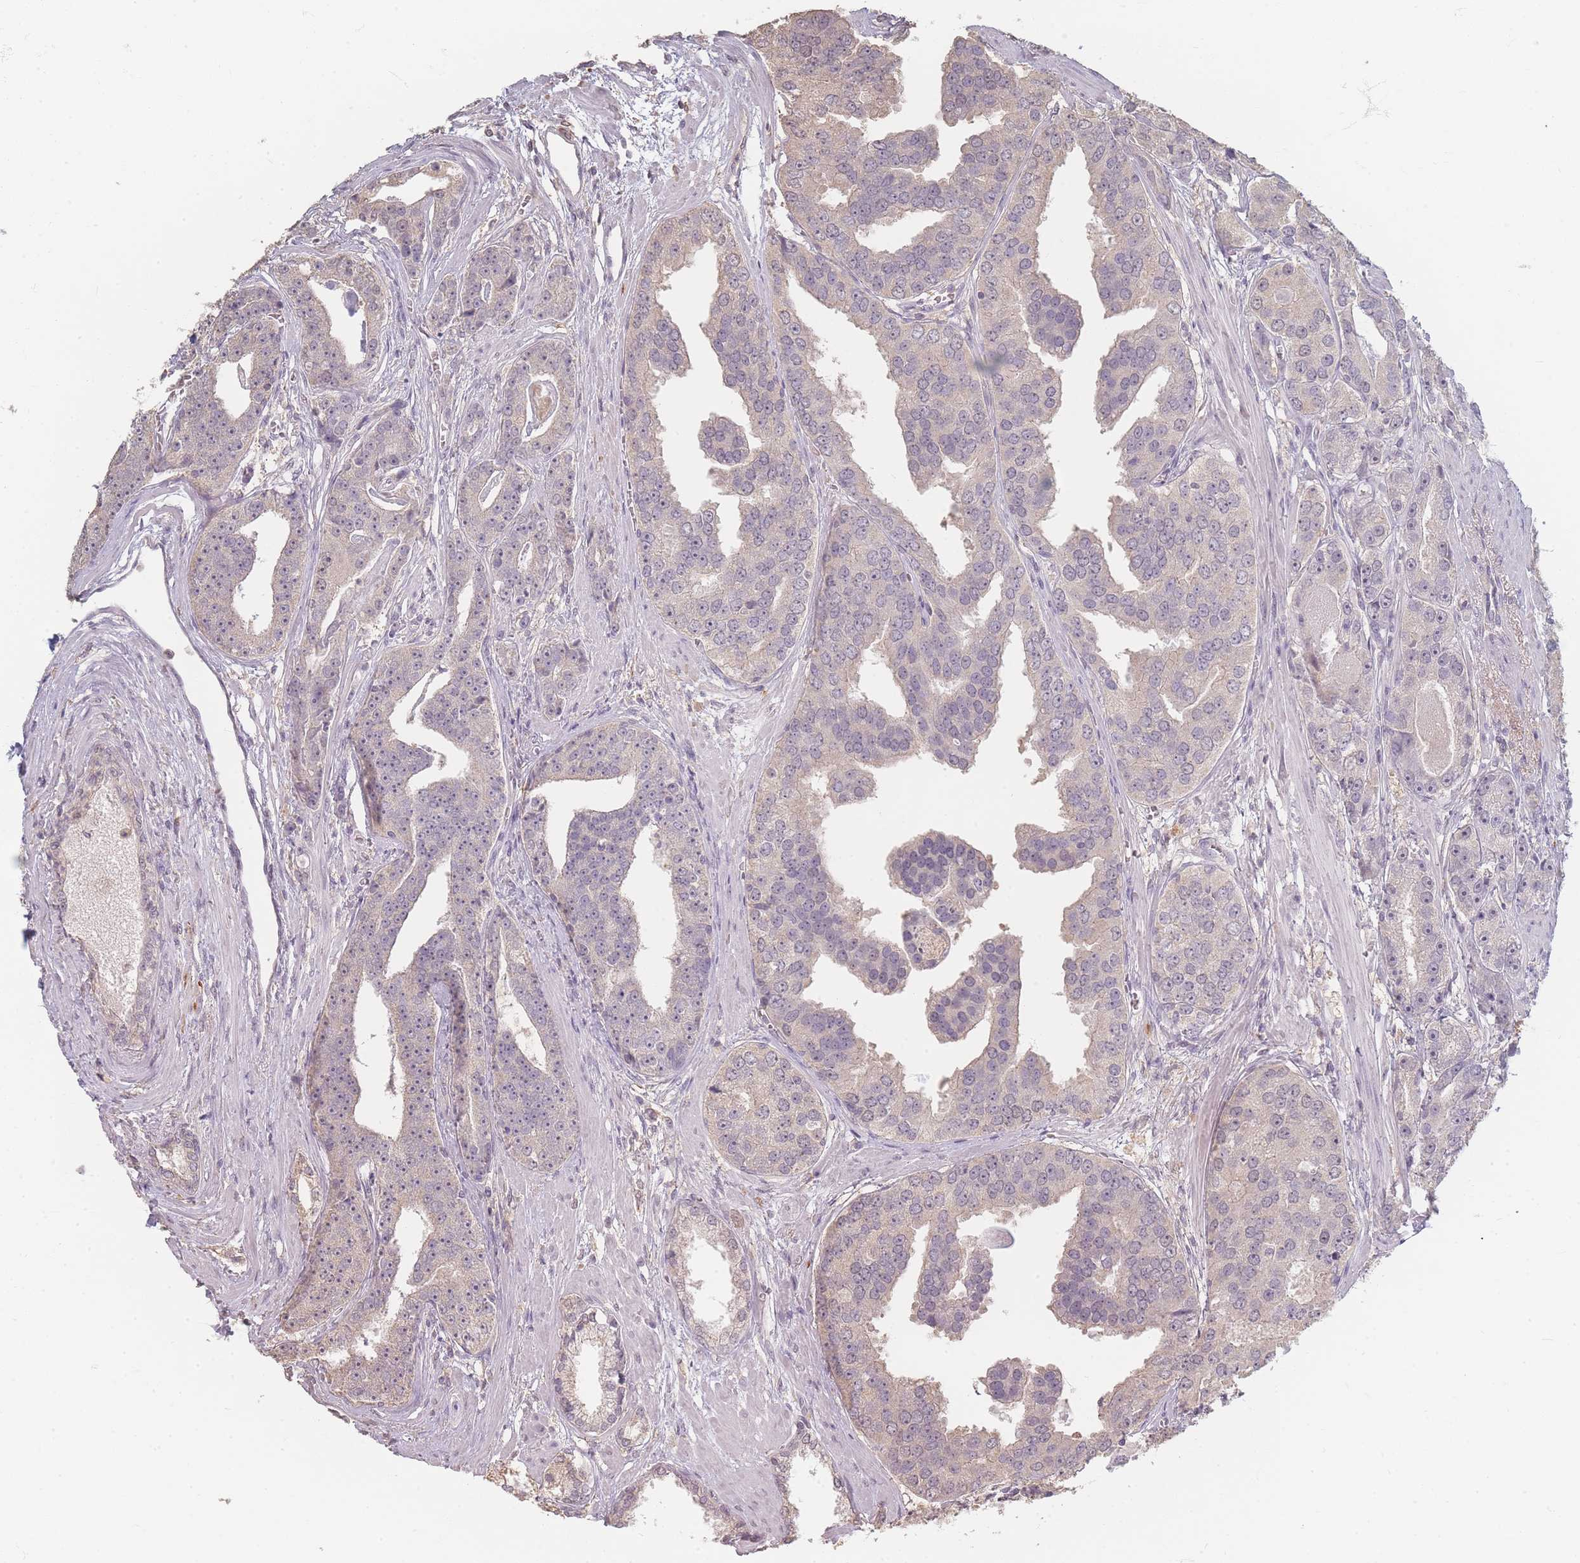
{"staining": {"intensity": "weak", "quantity": "<25%", "location": "nuclear"}, "tissue": "prostate cancer", "cell_type": "Tumor cells", "image_type": "cancer", "snomed": [{"axis": "morphology", "description": "Adenocarcinoma, High grade"}, {"axis": "topography", "description": "Prostate"}], "caption": "An immunohistochemistry image of prostate cancer (high-grade adenocarcinoma) is shown. There is no staining in tumor cells of prostate cancer (high-grade adenocarcinoma). (DAB immunohistochemistry, high magnification).", "gene": "RFTN1", "patient": {"sex": "male", "age": 71}}